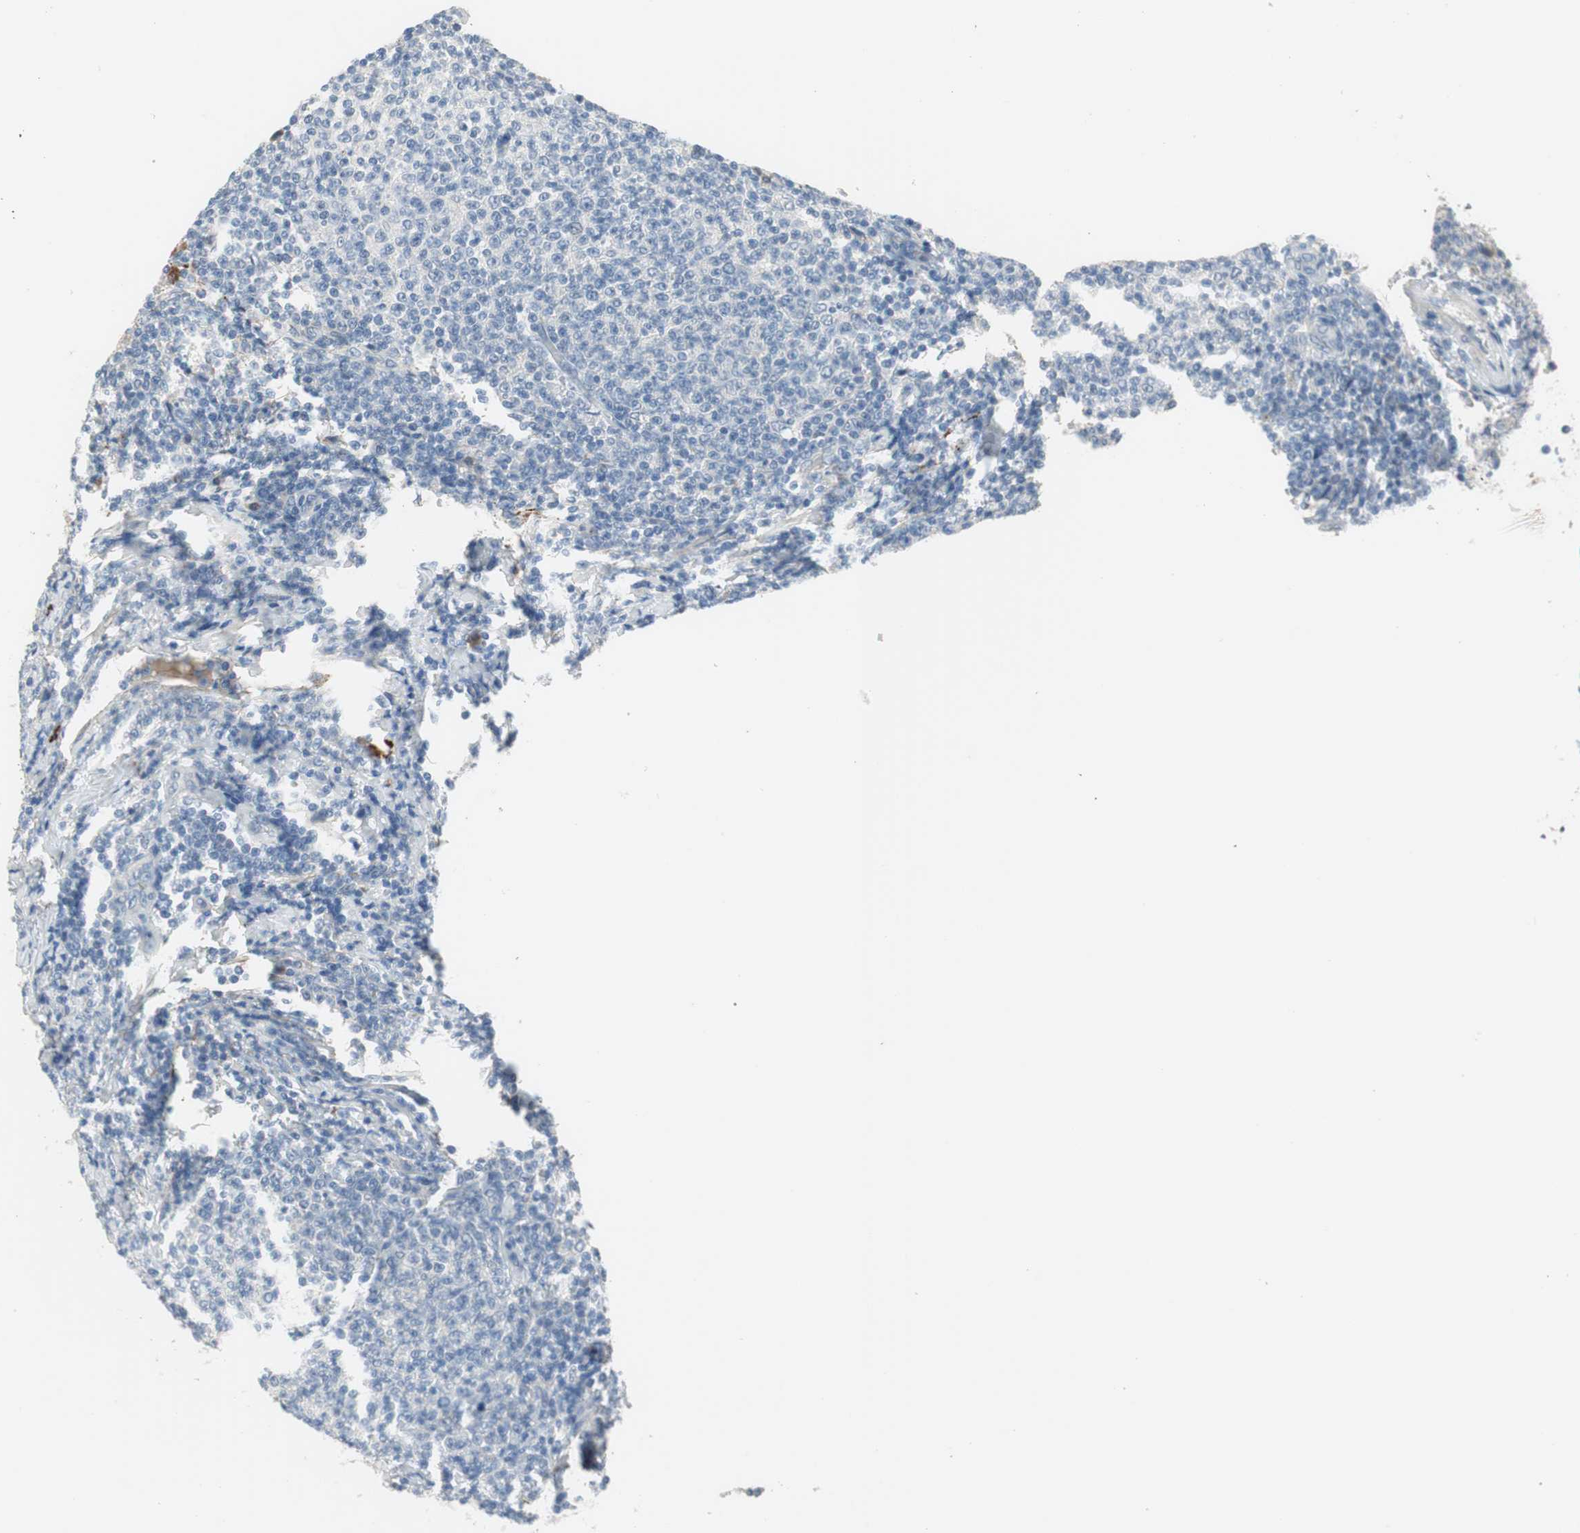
{"staining": {"intensity": "negative", "quantity": "none", "location": "none"}, "tissue": "lymphoma", "cell_type": "Tumor cells", "image_type": "cancer", "snomed": [{"axis": "morphology", "description": "Malignant lymphoma, non-Hodgkin's type, Low grade"}, {"axis": "topography", "description": "Lymph node"}], "caption": "An image of malignant lymphoma, non-Hodgkin's type (low-grade) stained for a protein reveals no brown staining in tumor cells. (DAB immunohistochemistry, high magnification).", "gene": "COL12A1", "patient": {"sex": "male", "age": 66}}